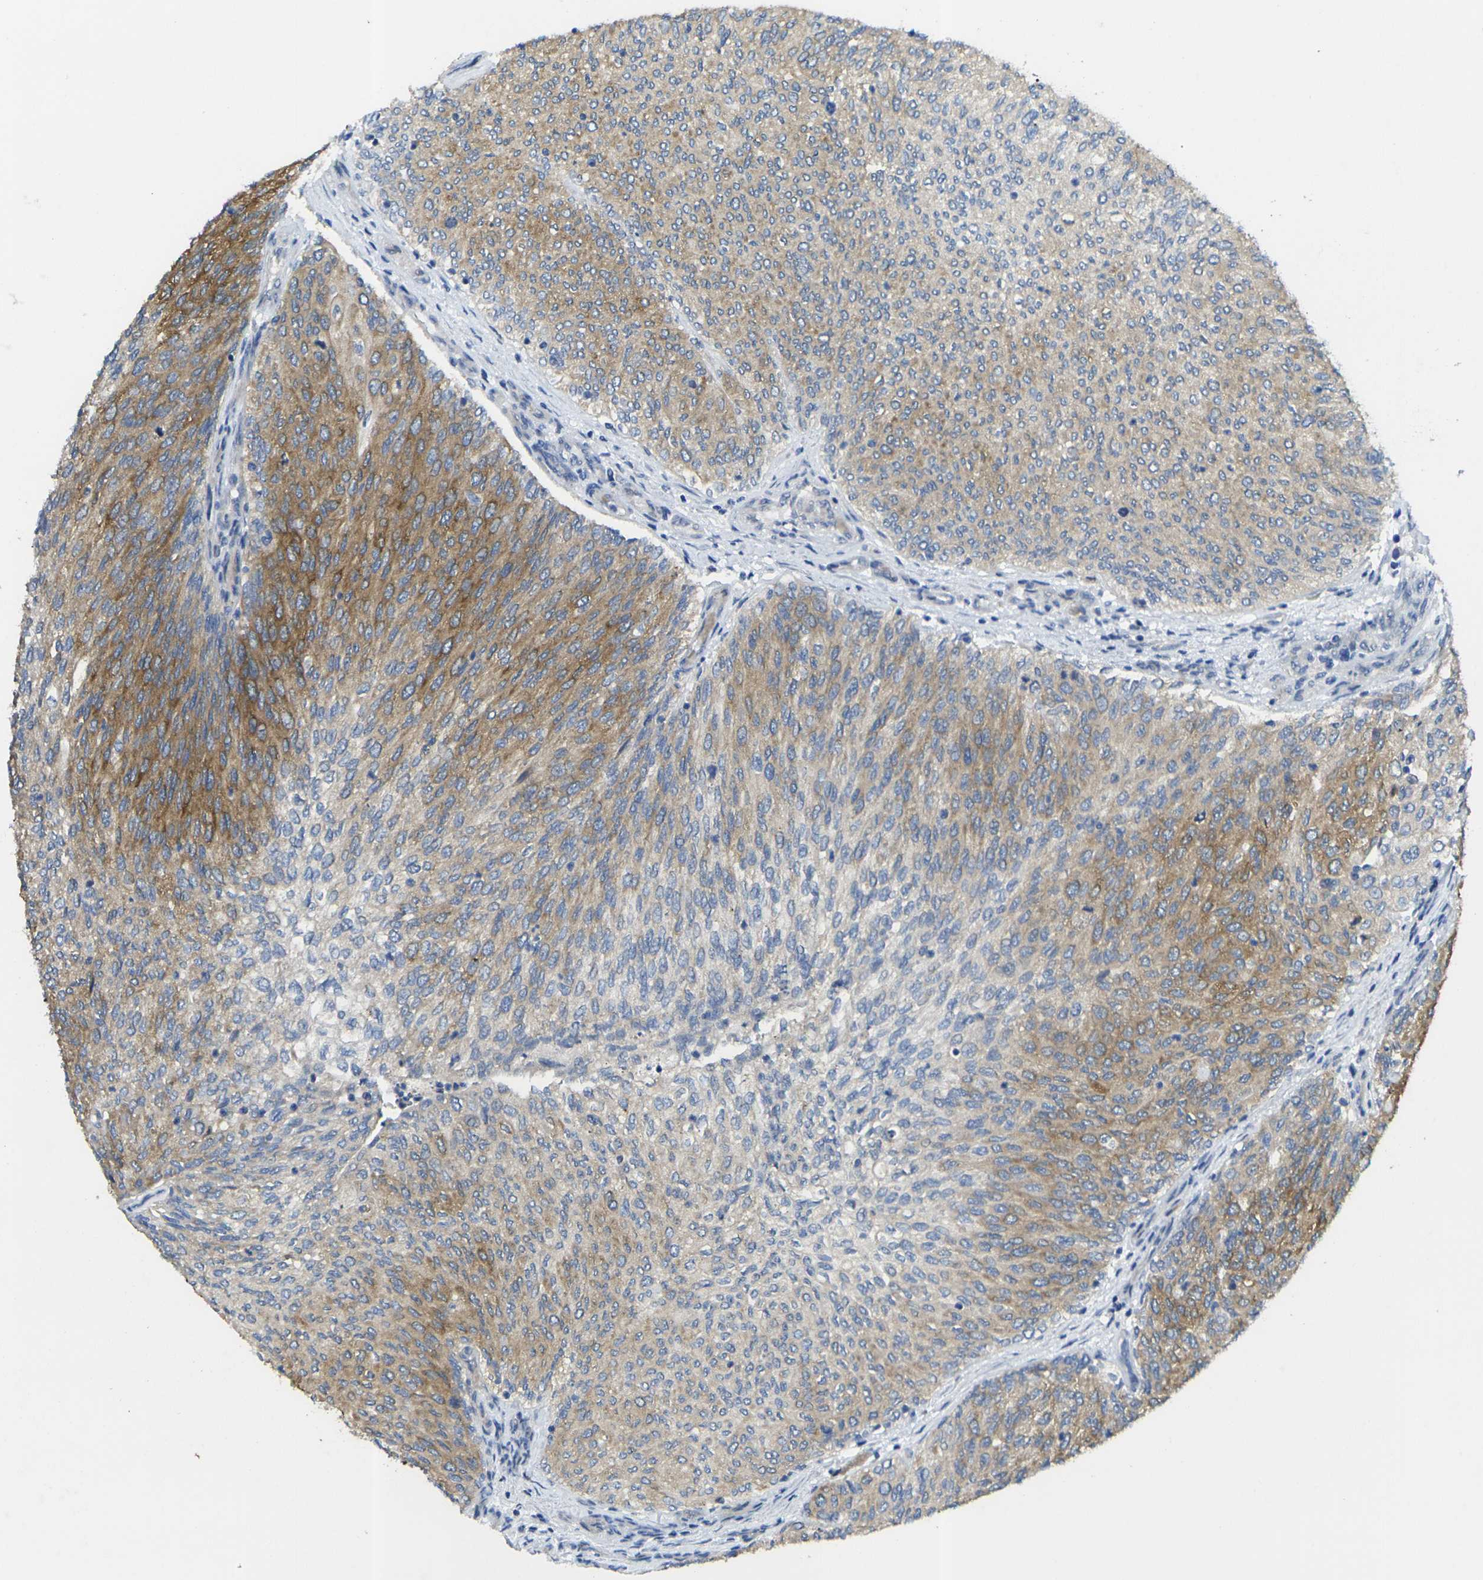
{"staining": {"intensity": "moderate", "quantity": "25%-75%", "location": "cytoplasmic/membranous"}, "tissue": "urothelial cancer", "cell_type": "Tumor cells", "image_type": "cancer", "snomed": [{"axis": "morphology", "description": "Urothelial carcinoma, Low grade"}, {"axis": "topography", "description": "Urinary bladder"}], "caption": "Immunohistochemical staining of human low-grade urothelial carcinoma reveals moderate cytoplasmic/membranous protein expression in approximately 25%-75% of tumor cells.", "gene": "GNA12", "patient": {"sex": "female", "age": 79}}